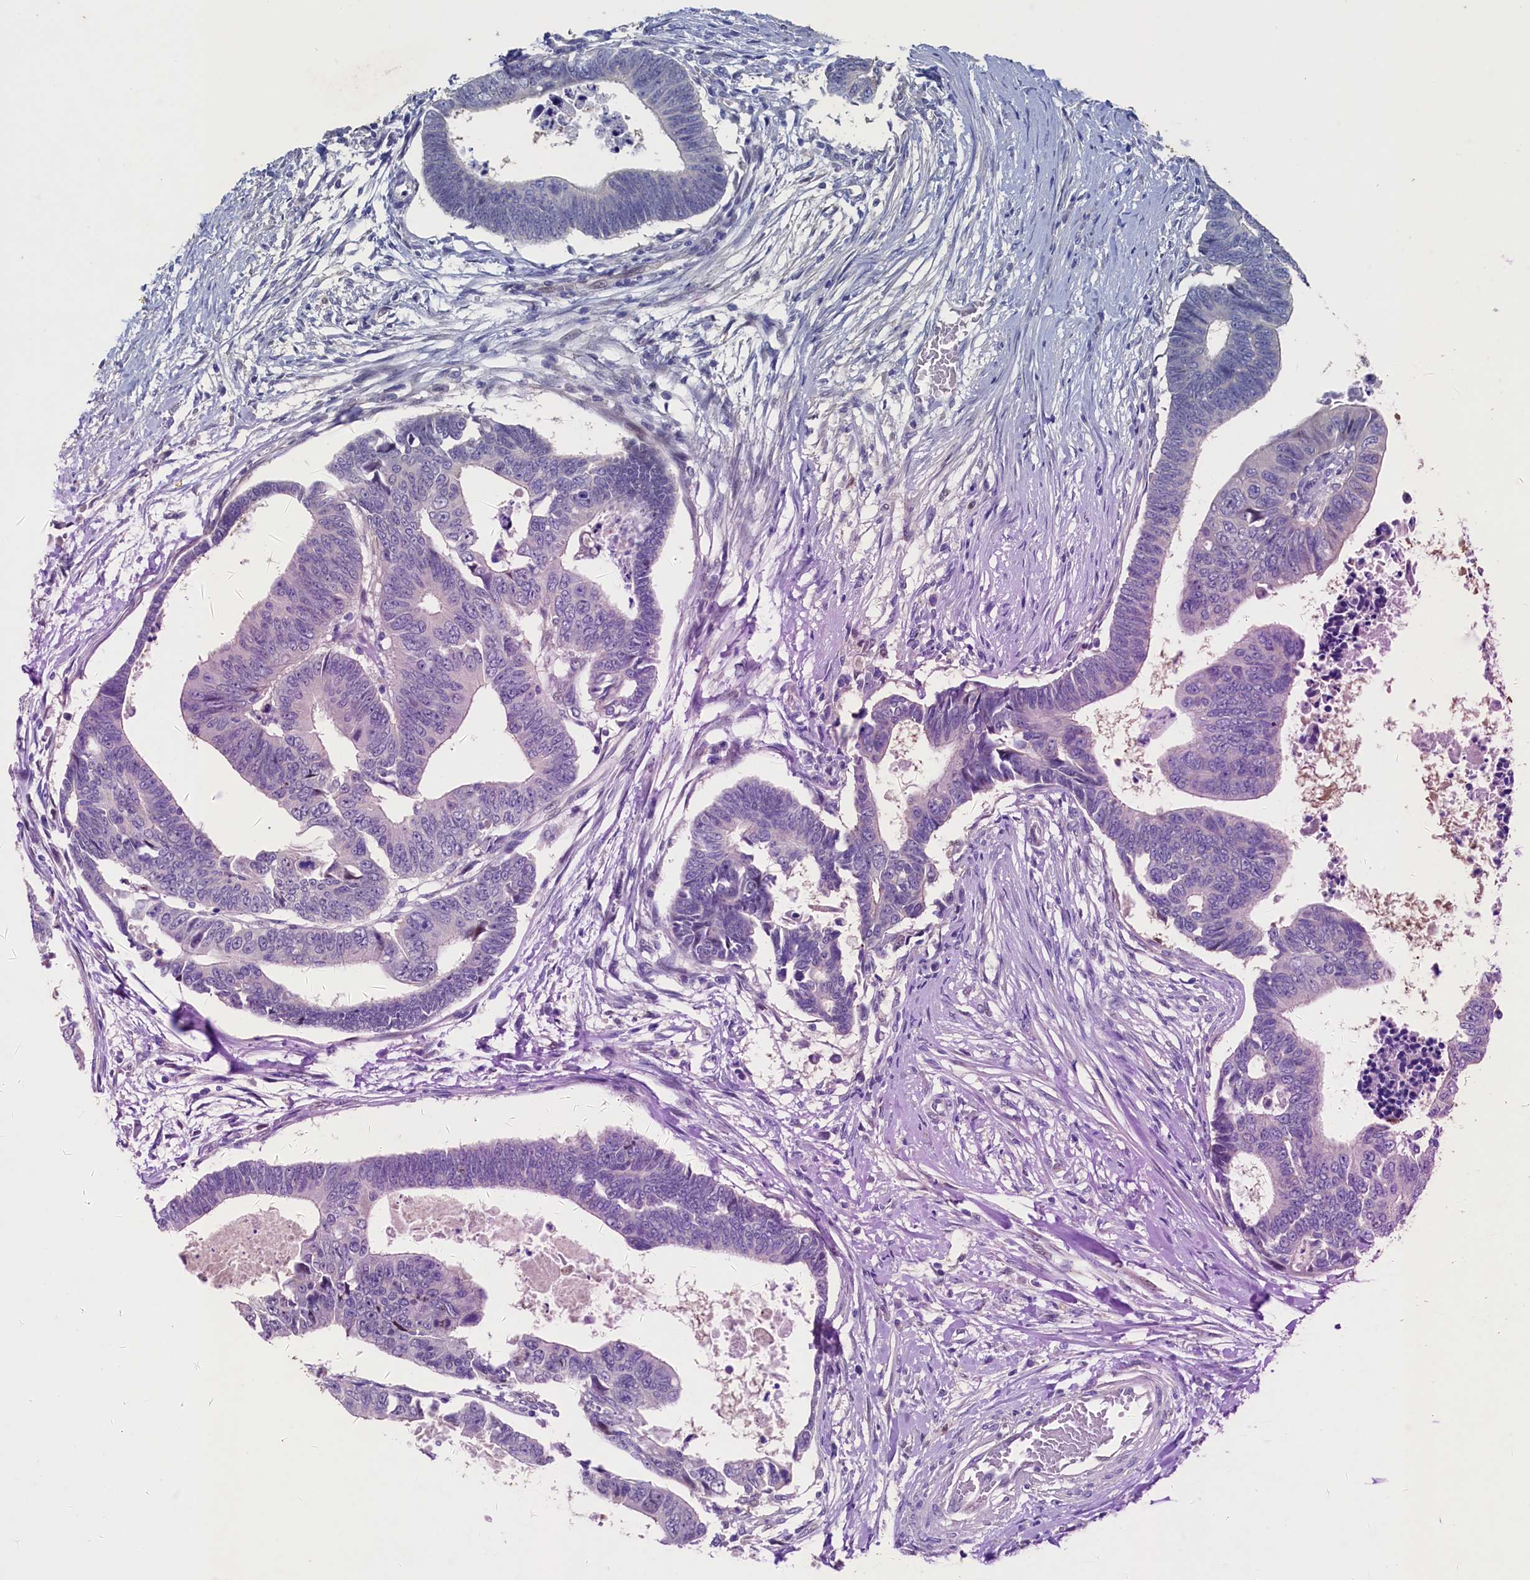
{"staining": {"intensity": "negative", "quantity": "none", "location": "none"}, "tissue": "colorectal cancer", "cell_type": "Tumor cells", "image_type": "cancer", "snomed": [{"axis": "morphology", "description": "Adenocarcinoma, NOS"}, {"axis": "topography", "description": "Rectum"}], "caption": "Immunohistochemistry histopathology image of human colorectal cancer (adenocarcinoma) stained for a protein (brown), which reveals no expression in tumor cells.", "gene": "CBLIF", "patient": {"sex": "female", "age": 65}}